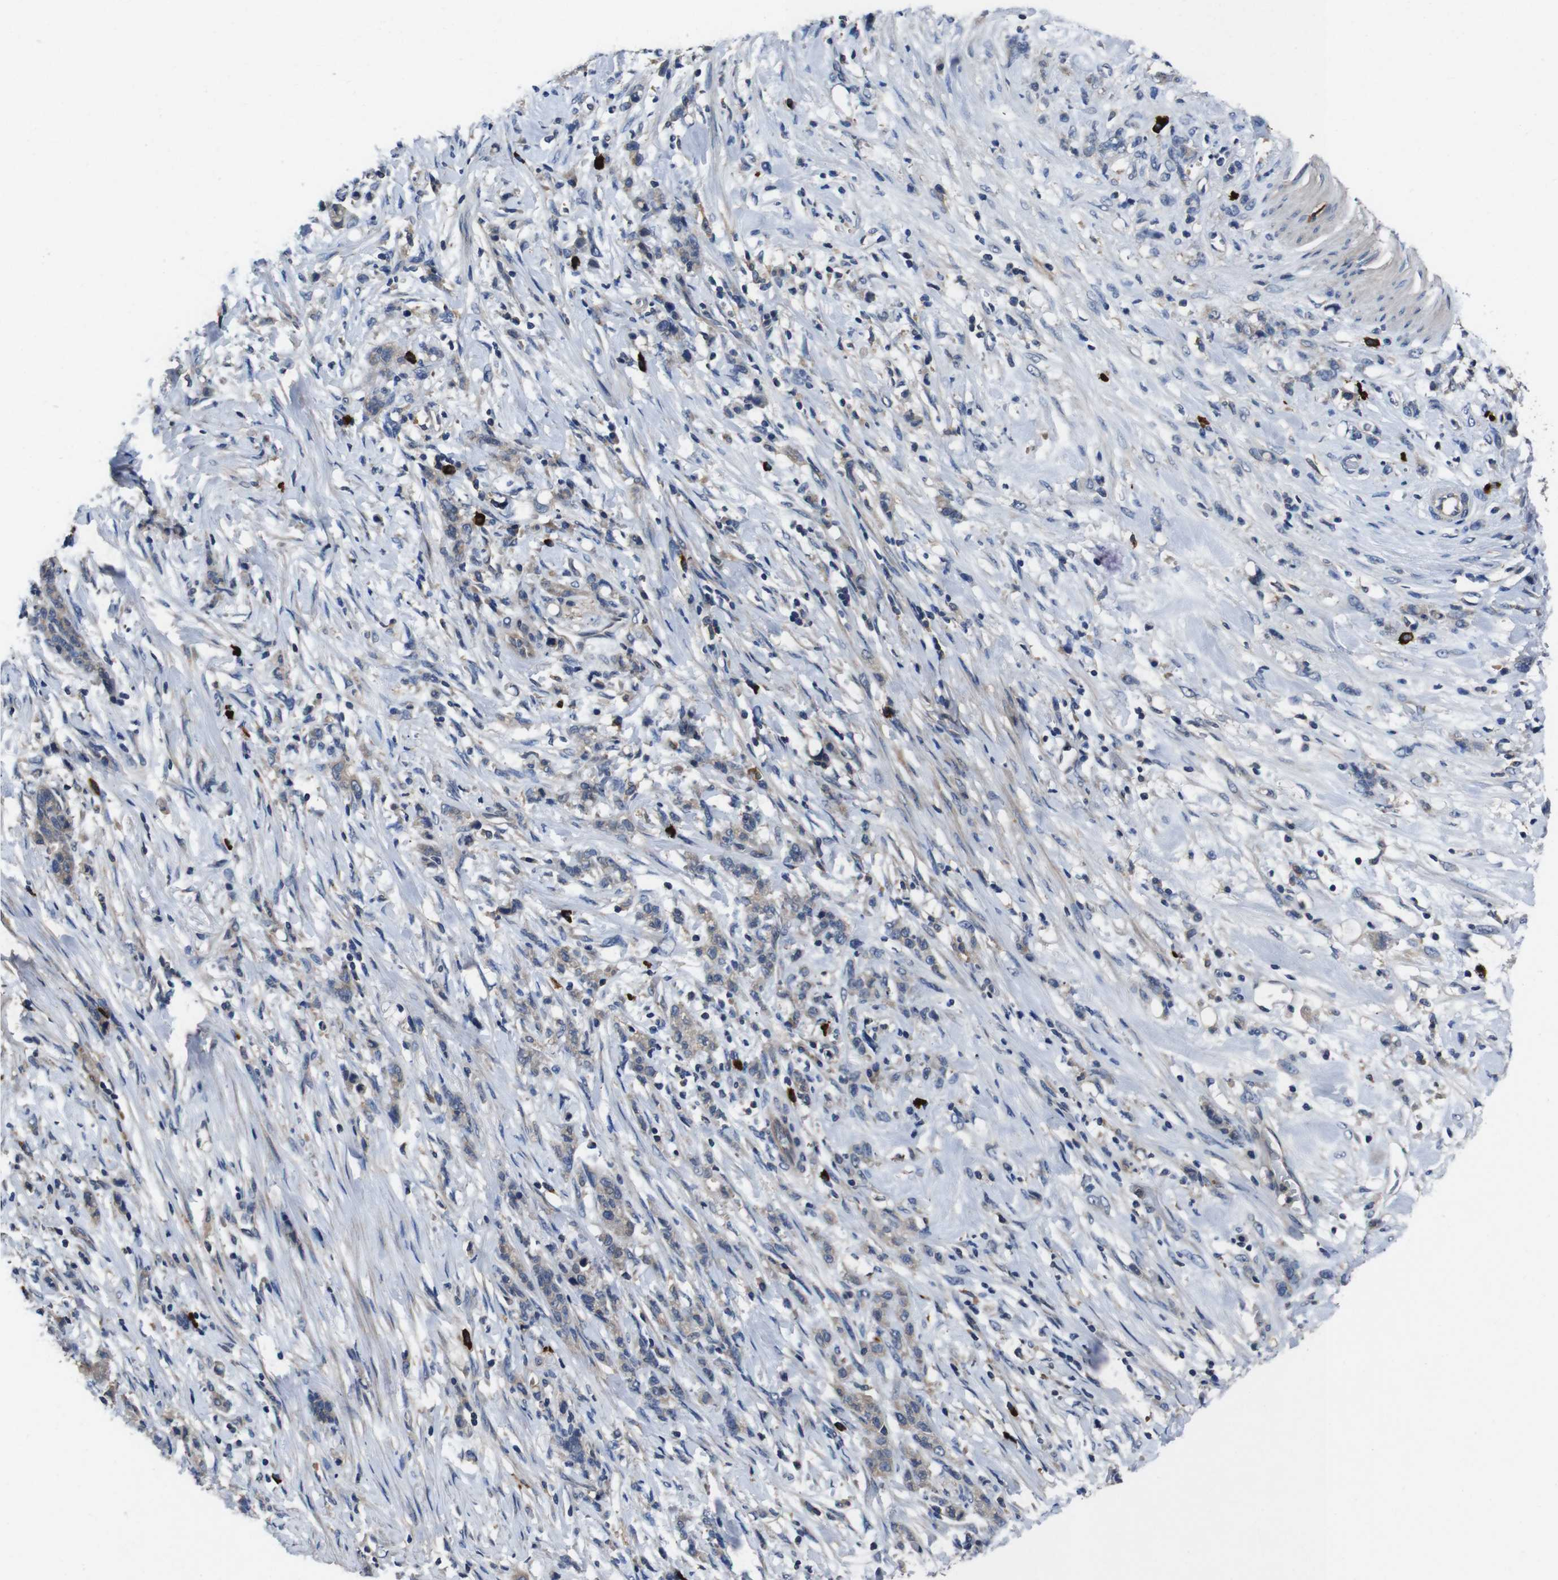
{"staining": {"intensity": "weak", "quantity": "<25%", "location": "cytoplasmic/membranous"}, "tissue": "stomach cancer", "cell_type": "Tumor cells", "image_type": "cancer", "snomed": [{"axis": "morphology", "description": "Adenocarcinoma, NOS"}, {"axis": "topography", "description": "Stomach, lower"}], "caption": "Tumor cells show no significant protein expression in stomach adenocarcinoma.", "gene": "GLIPR1", "patient": {"sex": "male", "age": 88}}